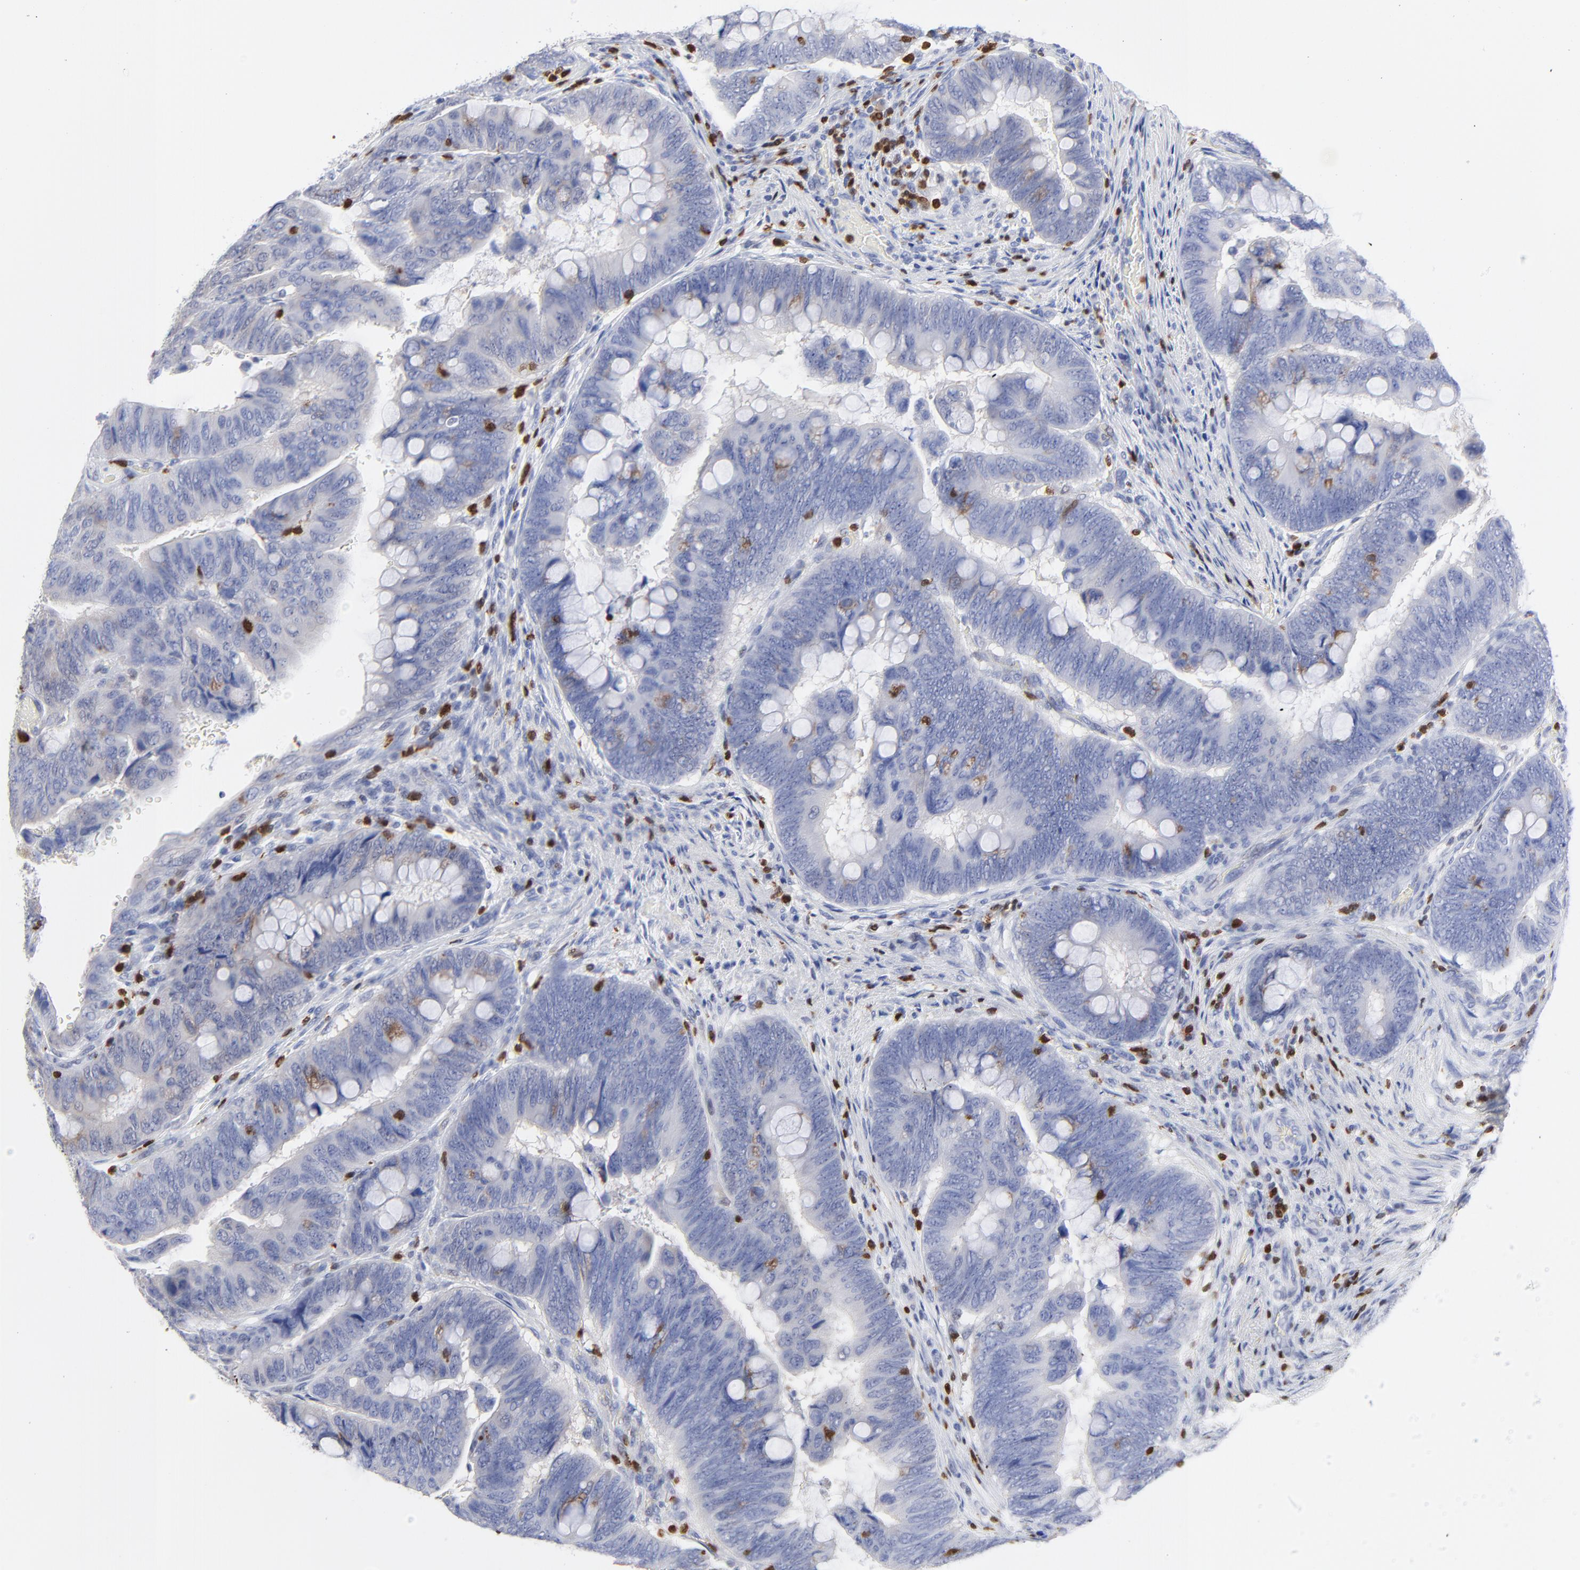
{"staining": {"intensity": "moderate", "quantity": "<25%", "location": "cytoplasmic/membranous"}, "tissue": "colorectal cancer", "cell_type": "Tumor cells", "image_type": "cancer", "snomed": [{"axis": "morphology", "description": "Normal tissue, NOS"}, {"axis": "morphology", "description": "Adenocarcinoma, NOS"}, {"axis": "topography", "description": "Rectum"}], "caption": "A high-resolution image shows immunohistochemistry (IHC) staining of adenocarcinoma (colorectal), which demonstrates moderate cytoplasmic/membranous expression in about <25% of tumor cells. The protein is stained brown, and the nuclei are stained in blue (DAB (3,3'-diaminobenzidine) IHC with brightfield microscopy, high magnification).", "gene": "ZAP70", "patient": {"sex": "male", "age": 92}}